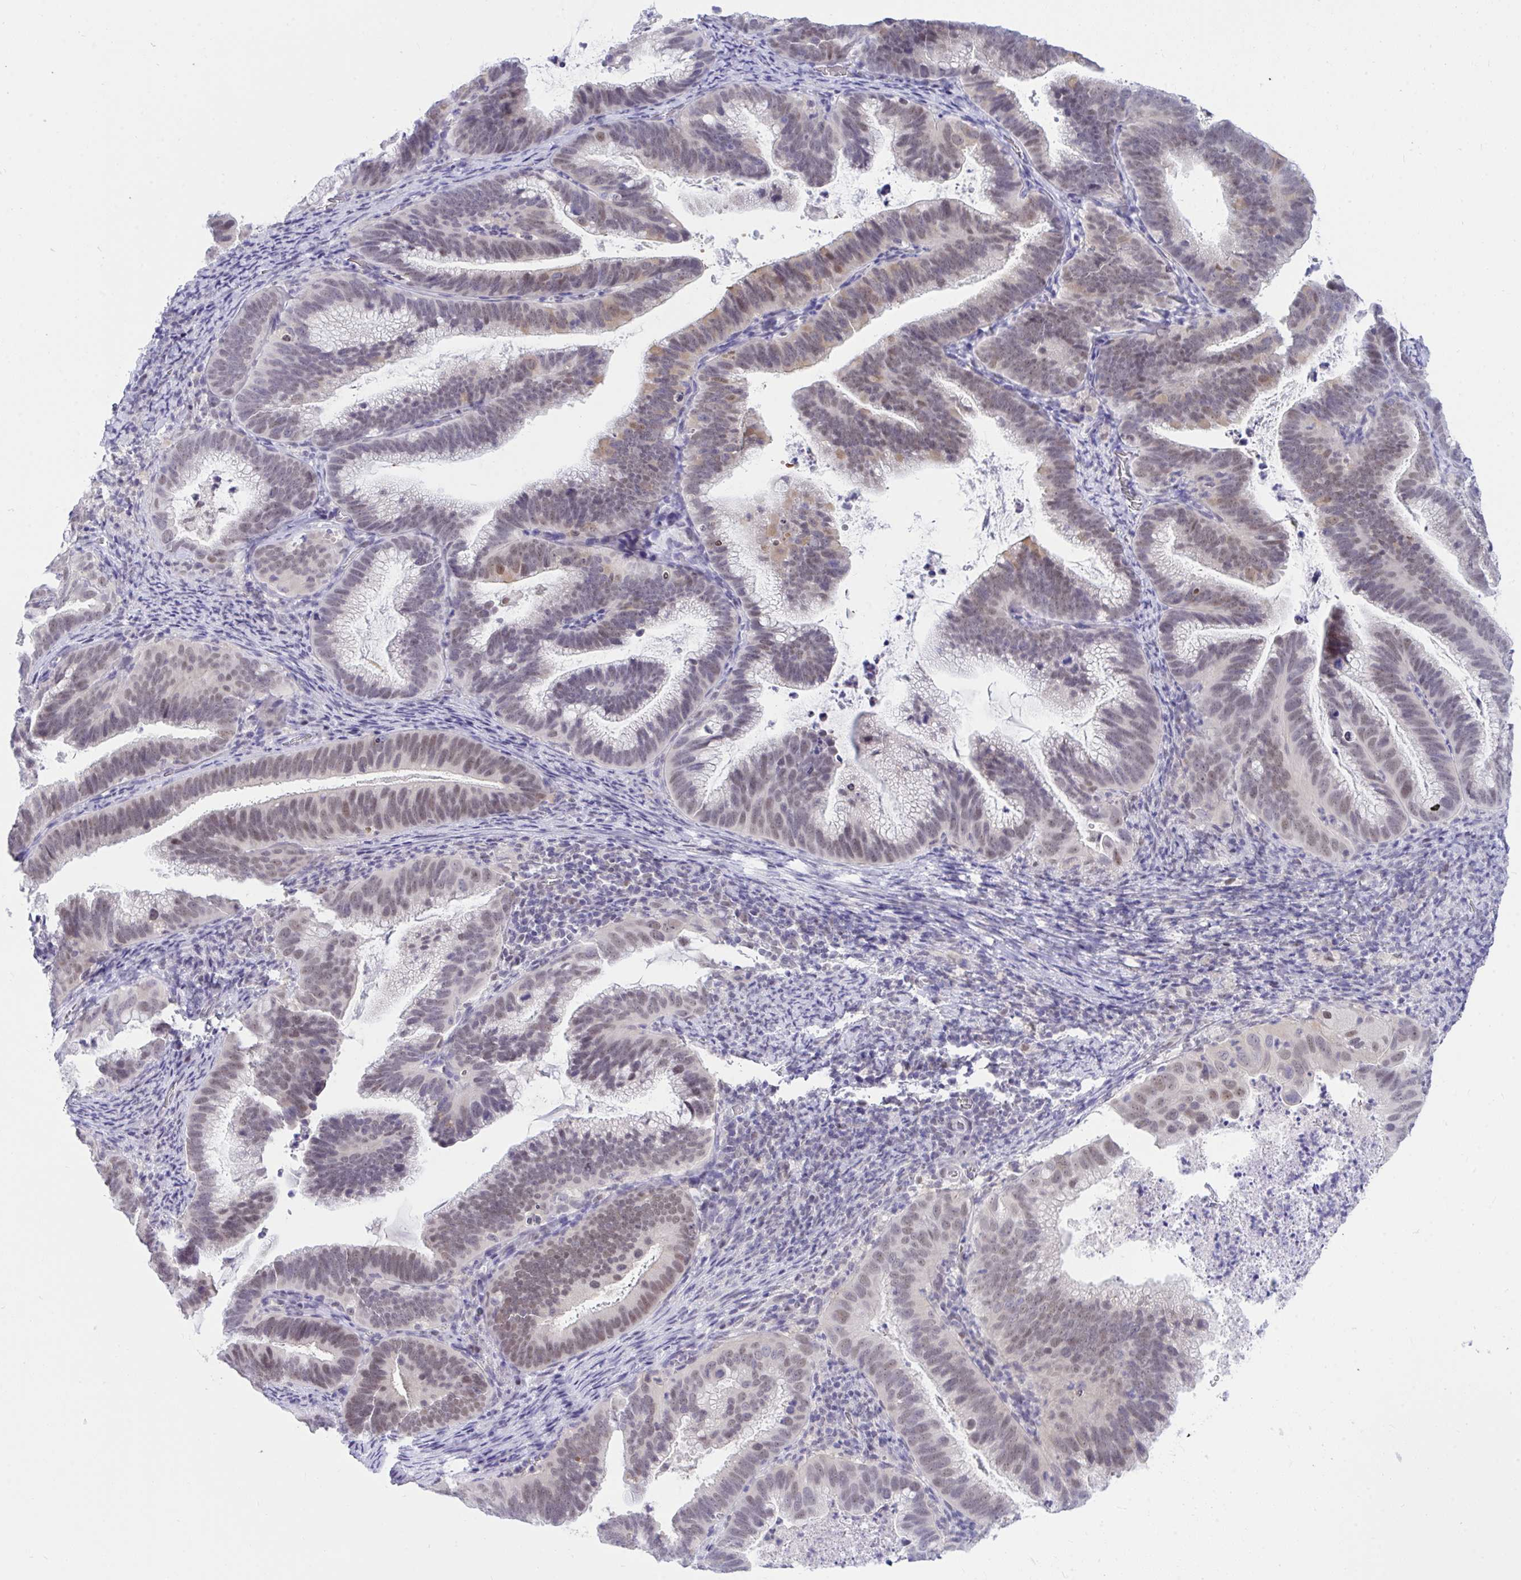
{"staining": {"intensity": "weak", "quantity": "25%-75%", "location": "nuclear"}, "tissue": "cervical cancer", "cell_type": "Tumor cells", "image_type": "cancer", "snomed": [{"axis": "morphology", "description": "Adenocarcinoma, NOS"}, {"axis": "topography", "description": "Cervix"}], "caption": "Tumor cells show weak nuclear positivity in approximately 25%-75% of cells in cervical cancer. The staining was performed using DAB (3,3'-diaminobenzidine), with brown indicating positive protein expression. Nuclei are stained blue with hematoxylin.", "gene": "THOP1", "patient": {"sex": "female", "age": 61}}